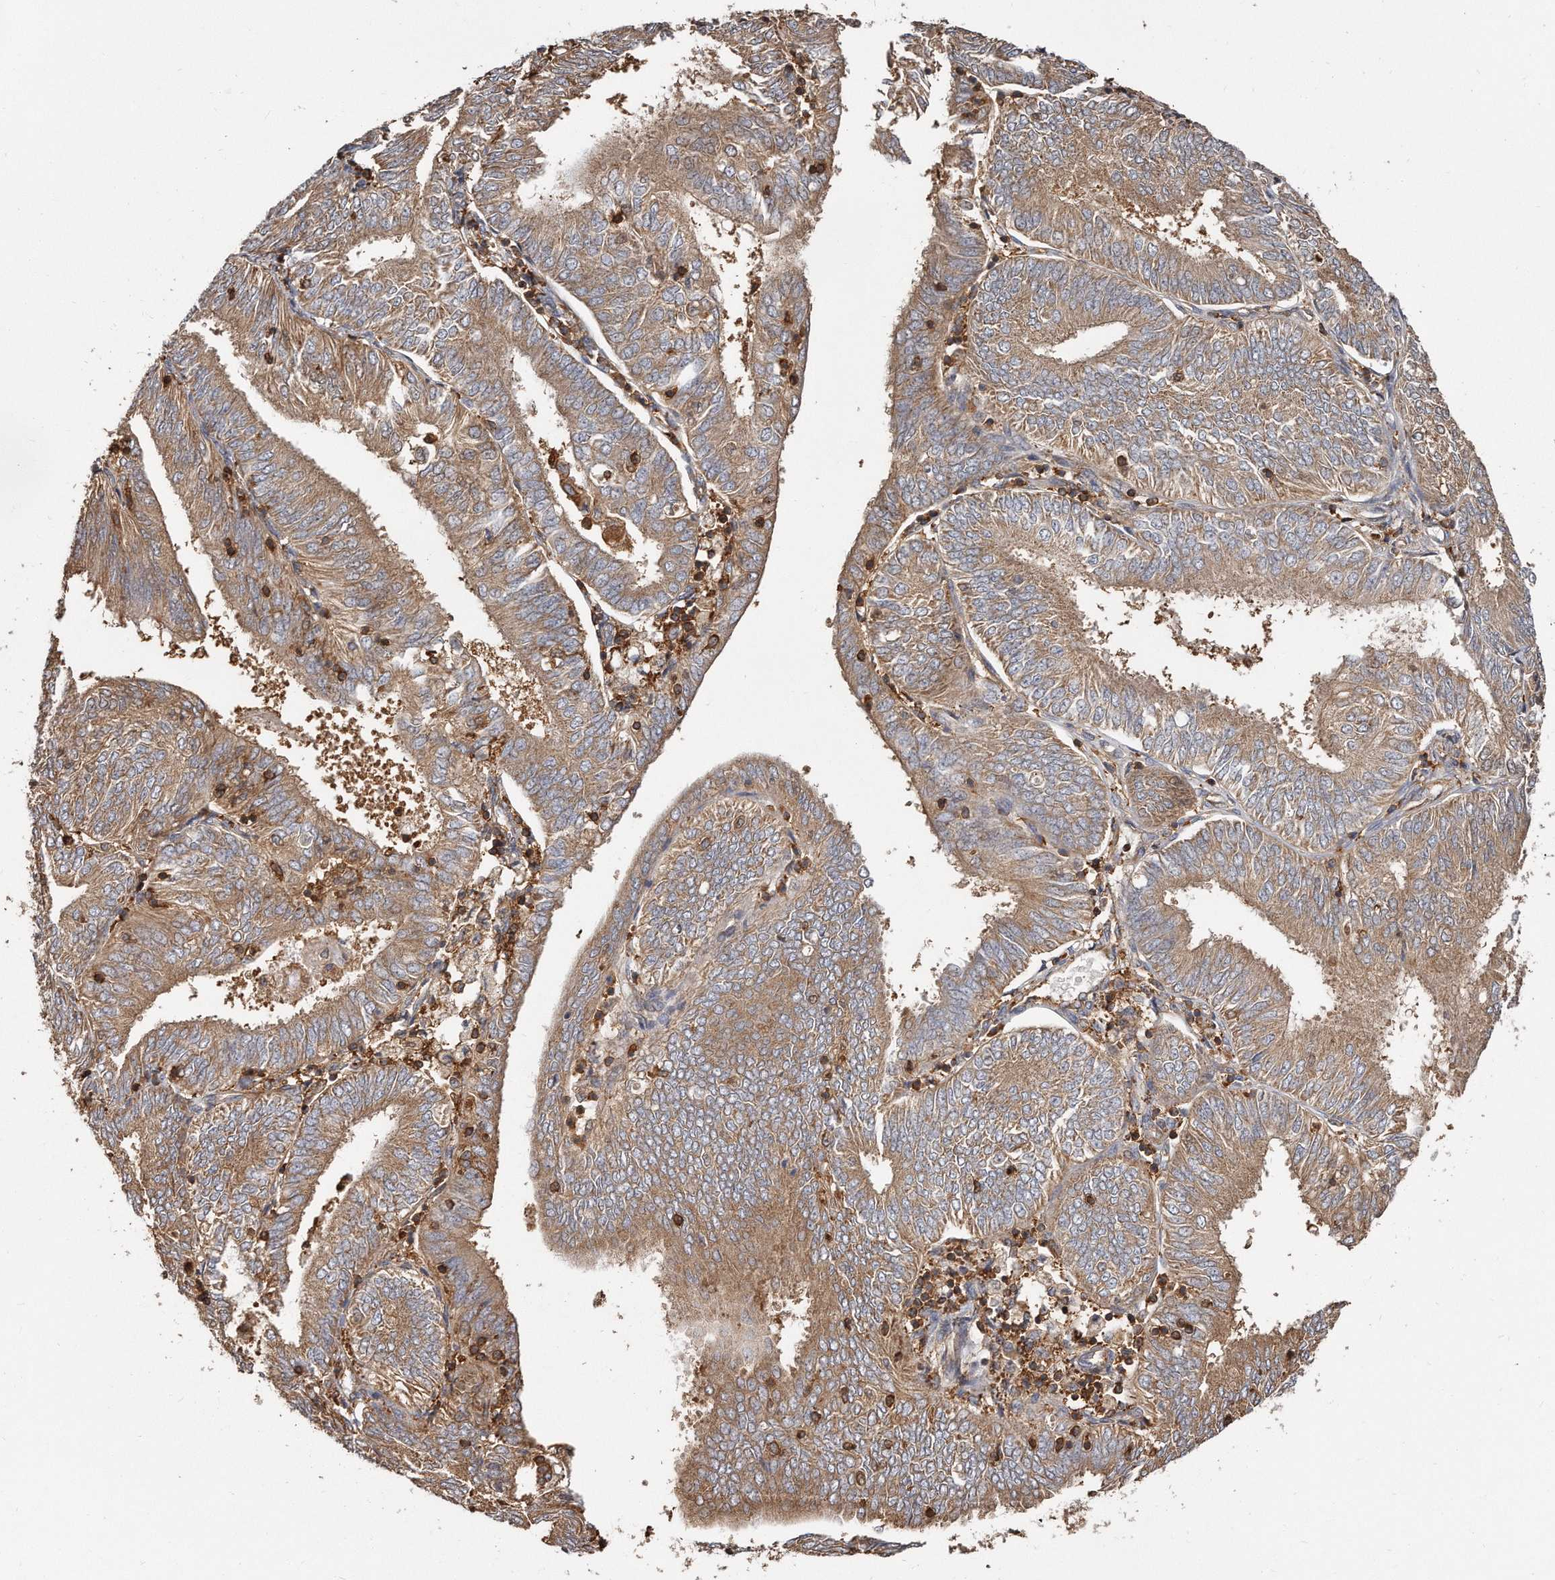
{"staining": {"intensity": "weak", "quantity": ">75%", "location": "cytoplasmic/membranous"}, "tissue": "endometrial cancer", "cell_type": "Tumor cells", "image_type": "cancer", "snomed": [{"axis": "morphology", "description": "Adenocarcinoma, NOS"}, {"axis": "topography", "description": "Endometrium"}], "caption": "Immunohistochemistry micrograph of endometrial cancer stained for a protein (brown), which displays low levels of weak cytoplasmic/membranous staining in approximately >75% of tumor cells.", "gene": "CAP1", "patient": {"sex": "female", "age": 58}}